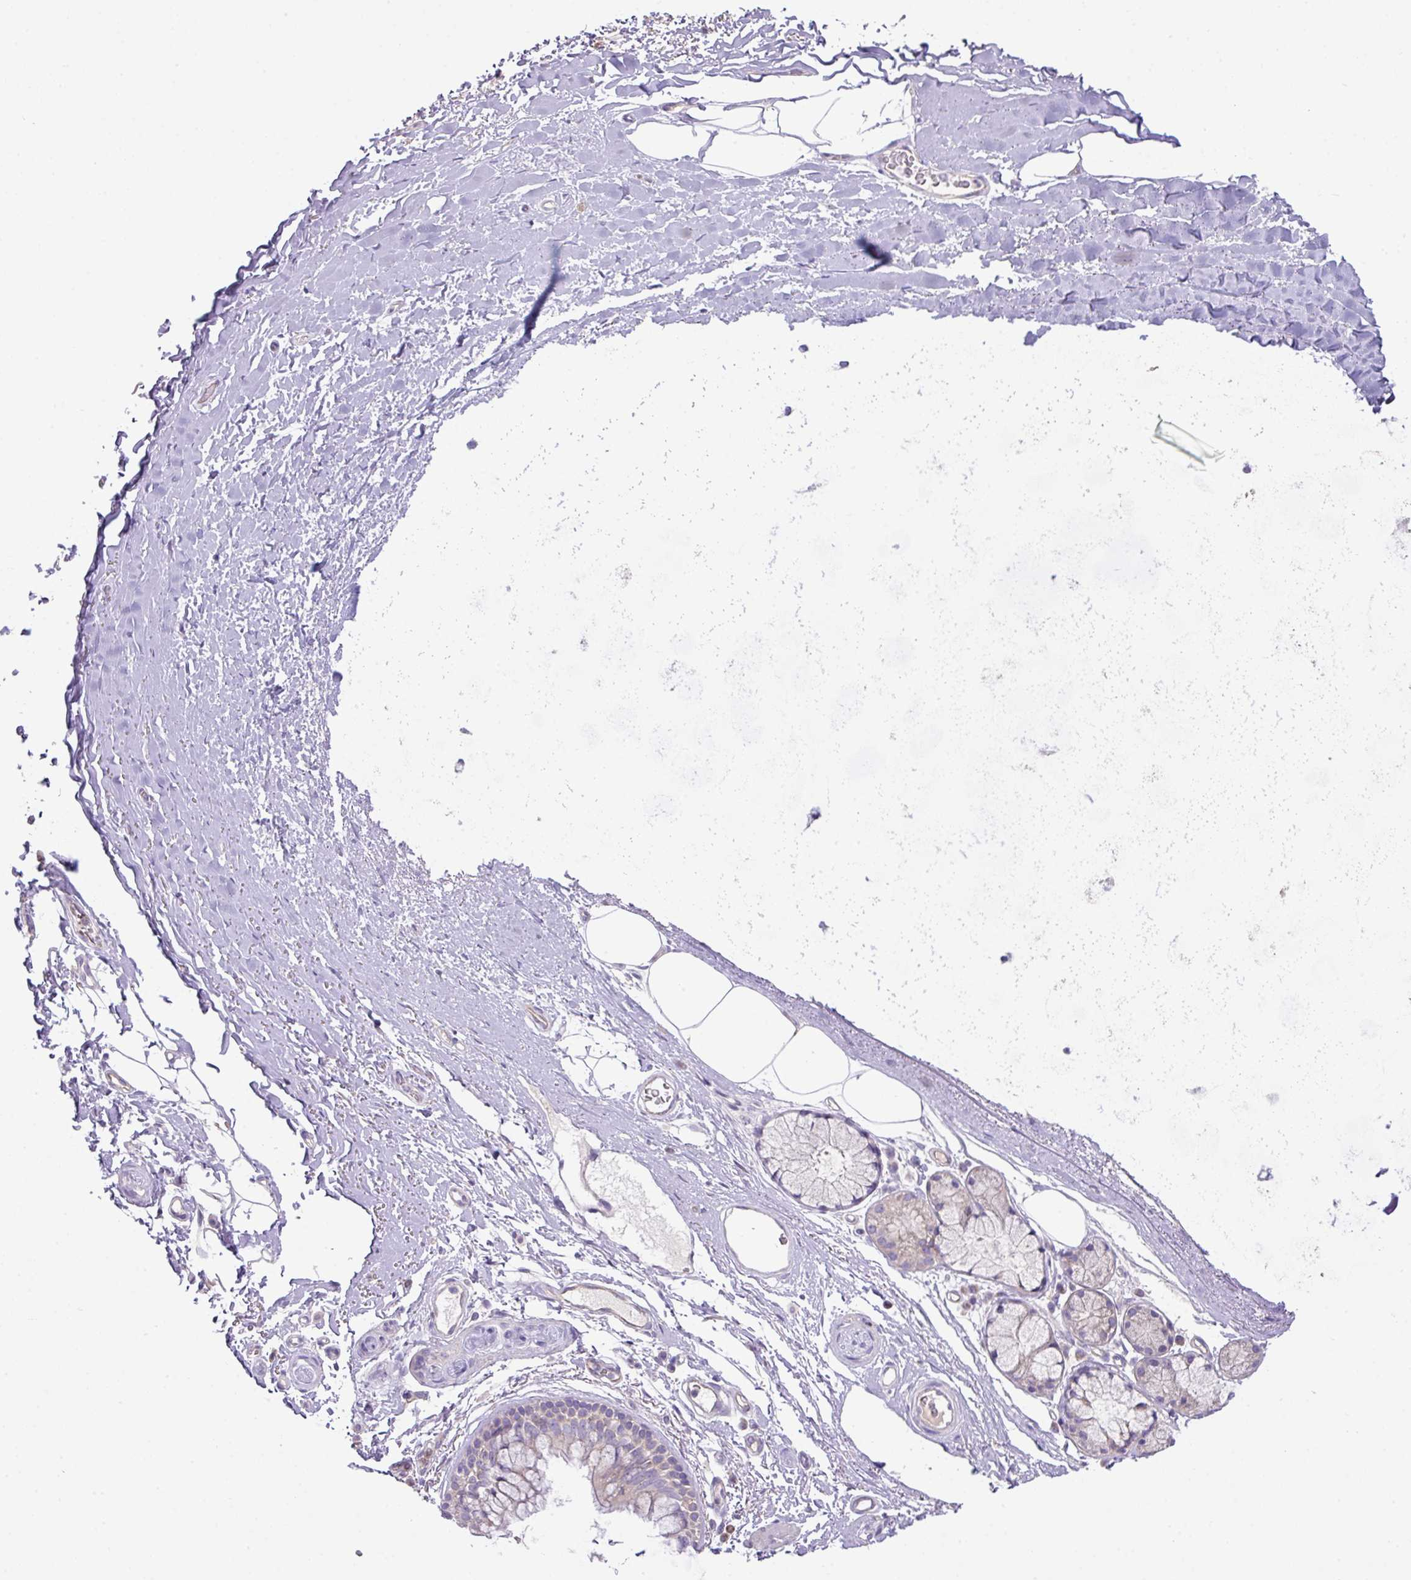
{"staining": {"intensity": "negative", "quantity": "none", "location": "none"}, "tissue": "adipose tissue", "cell_type": "Adipocytes", "image_type": "normal", "snomed": [{"axis": "morphology", "description": "Normal tissue, NOS"}, {"axis": "topography", "description": "Cartilage tissue"}, {"axis": "topography", "description": "Bronchus"}], "caption": "Adipose tissue was stained to show a protein in brown. There is no significant expression in adipocytes.", "gene": "ZNF394", "patient": {"sex": "female", "age": 72}}